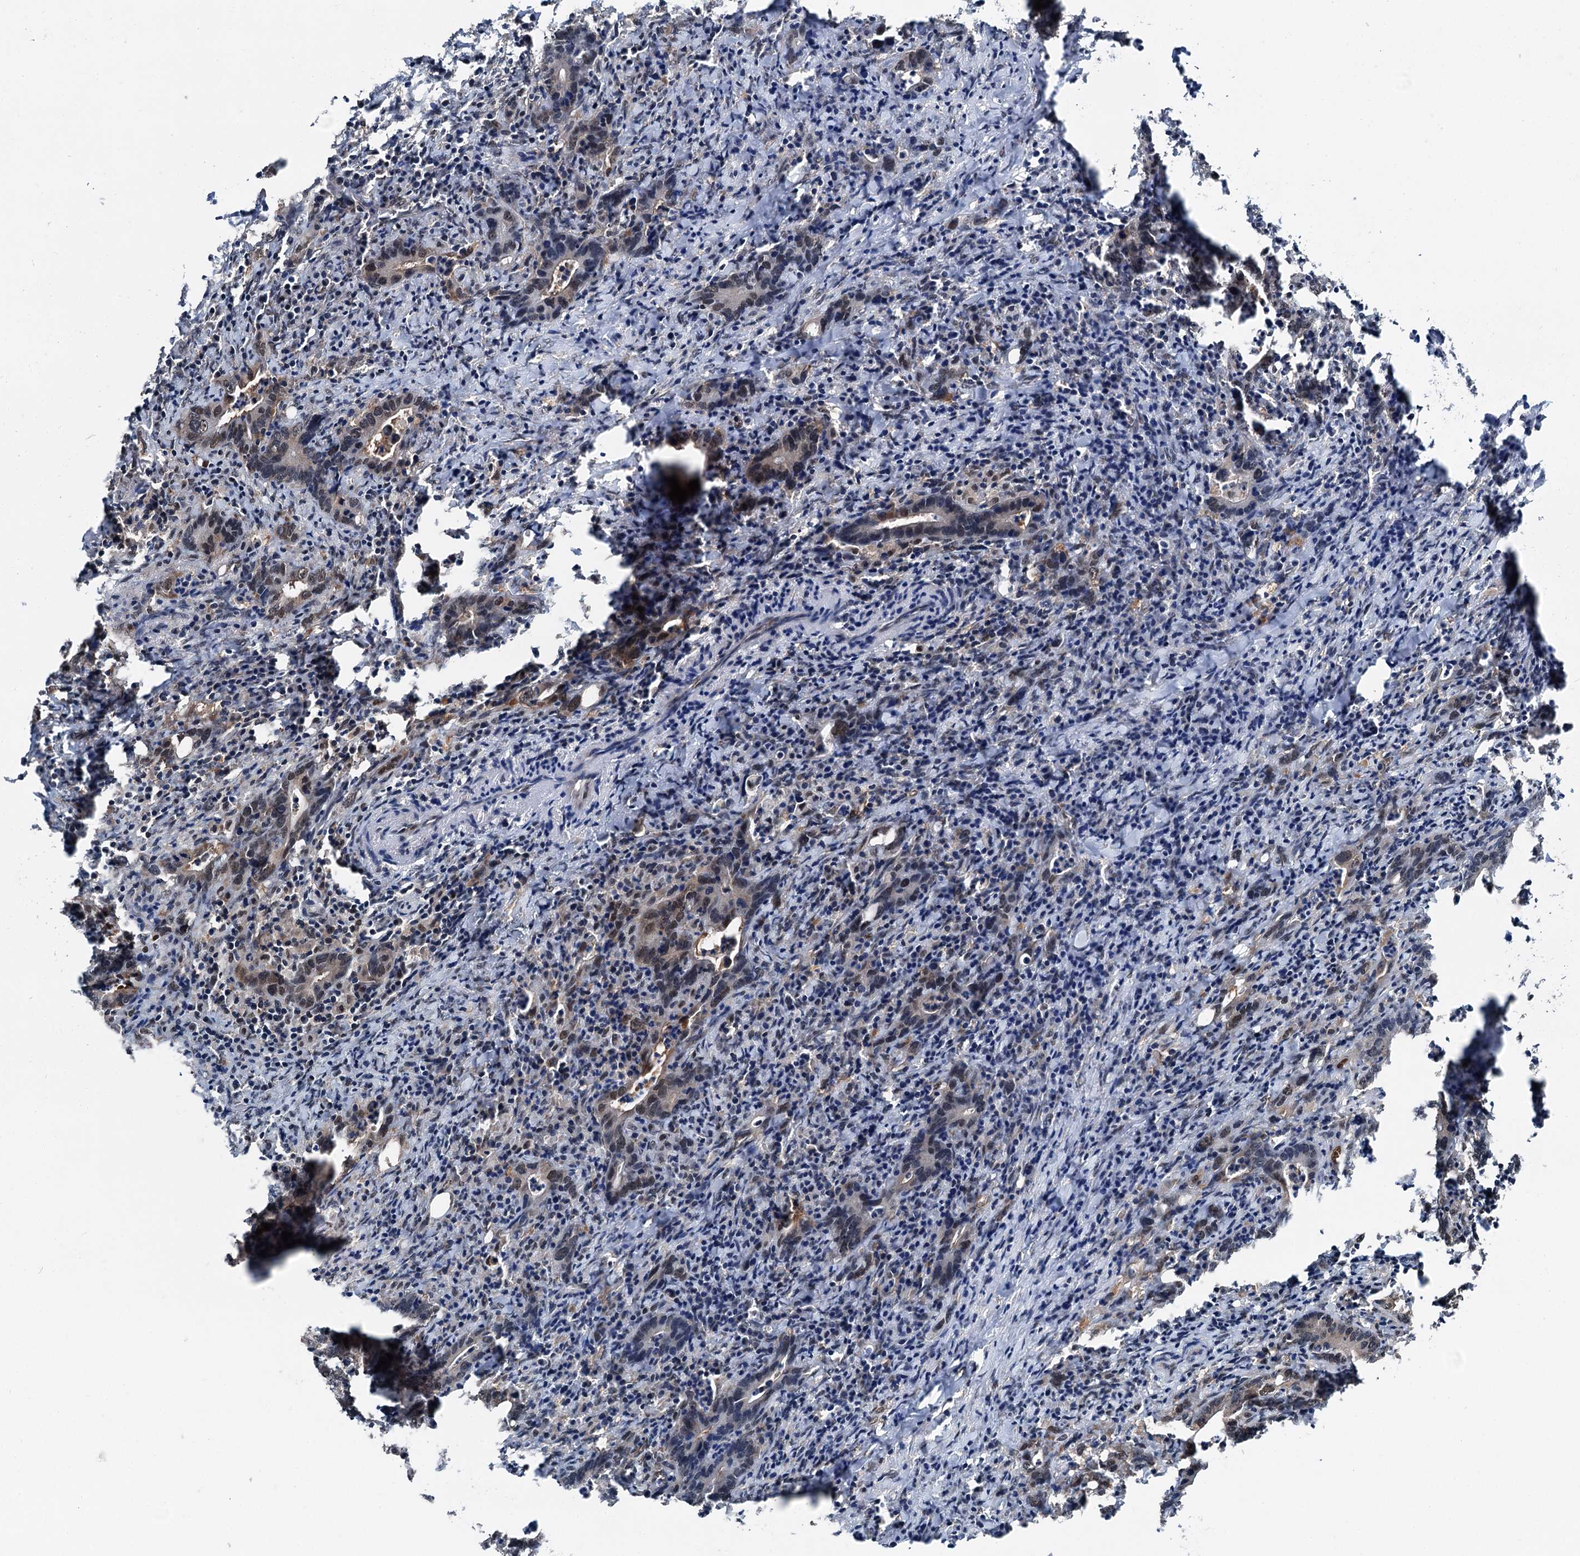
{"staining": {"intensity": "moderate", "quantity": "<25%", "location": "nuclear"}, "tissue": "colorectal cancer", "cell_type": "Tumor cells", "image_type": "cancer", "snomed": [{"axis": "morphology", "description": "Adenocarcinoma, NOS"}, {"axis": "topography", "description": "Colon"}], "caption": "Colorectal adenocarcinoma tissue demonstrates moderate nuclear expression in approximately <25% of tumor cells (DAB (3,3'-diaminobenzidine) IHC with brightfield microscopy, high magnification).", "gene": "PSMD13", "patient": {"sex": "female", "age": 75}}